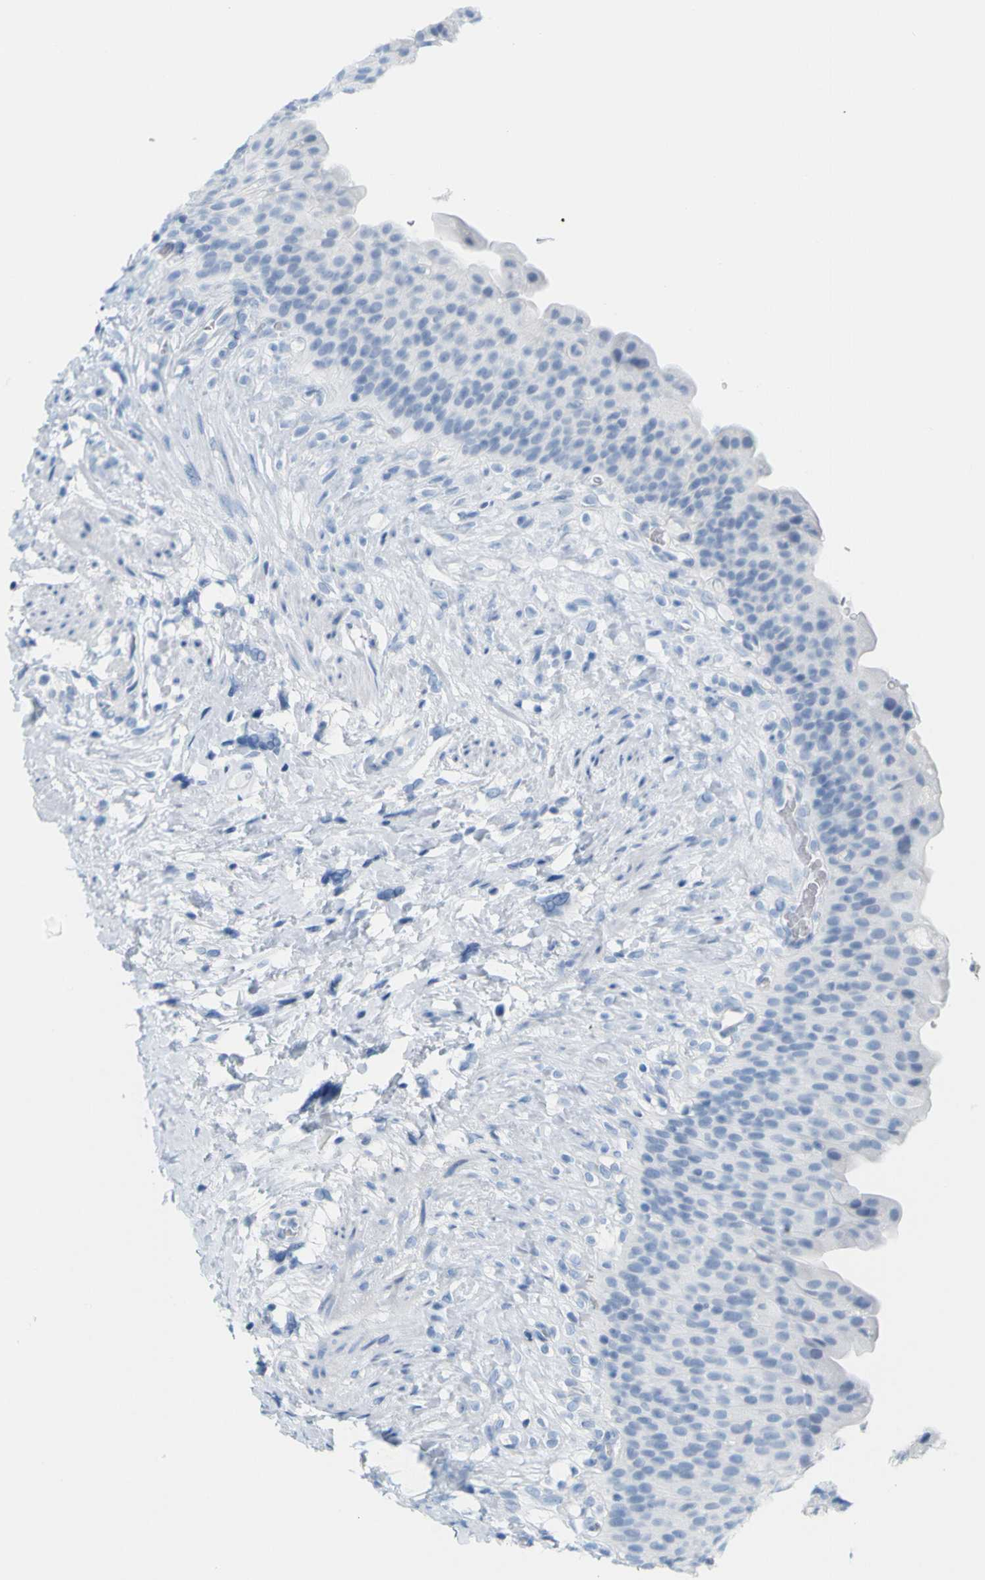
{"staining": {"intensity": "negative", "quantity": "none", "location": "none"}, "tissue": "urinary bladder", "cell_type": "Urothelial cells", "image_type": "normal", "snomed": [{"axis": "morphology", "description": "Normal tissue, NOS"}, {"axis": "topography", "description": "Urinary bladder"}], "caption": "Protein analysis of normal urinary bladder demonstrates no significant positivity in urothelial cells. The staining is performed using DAB (3,3'-diaminobenzidine) brown chromogen with nuclei counter-stained in using hematoxylin.", "gene": "OPN1SW", "patient": {"sex": "female", "age": 79}}